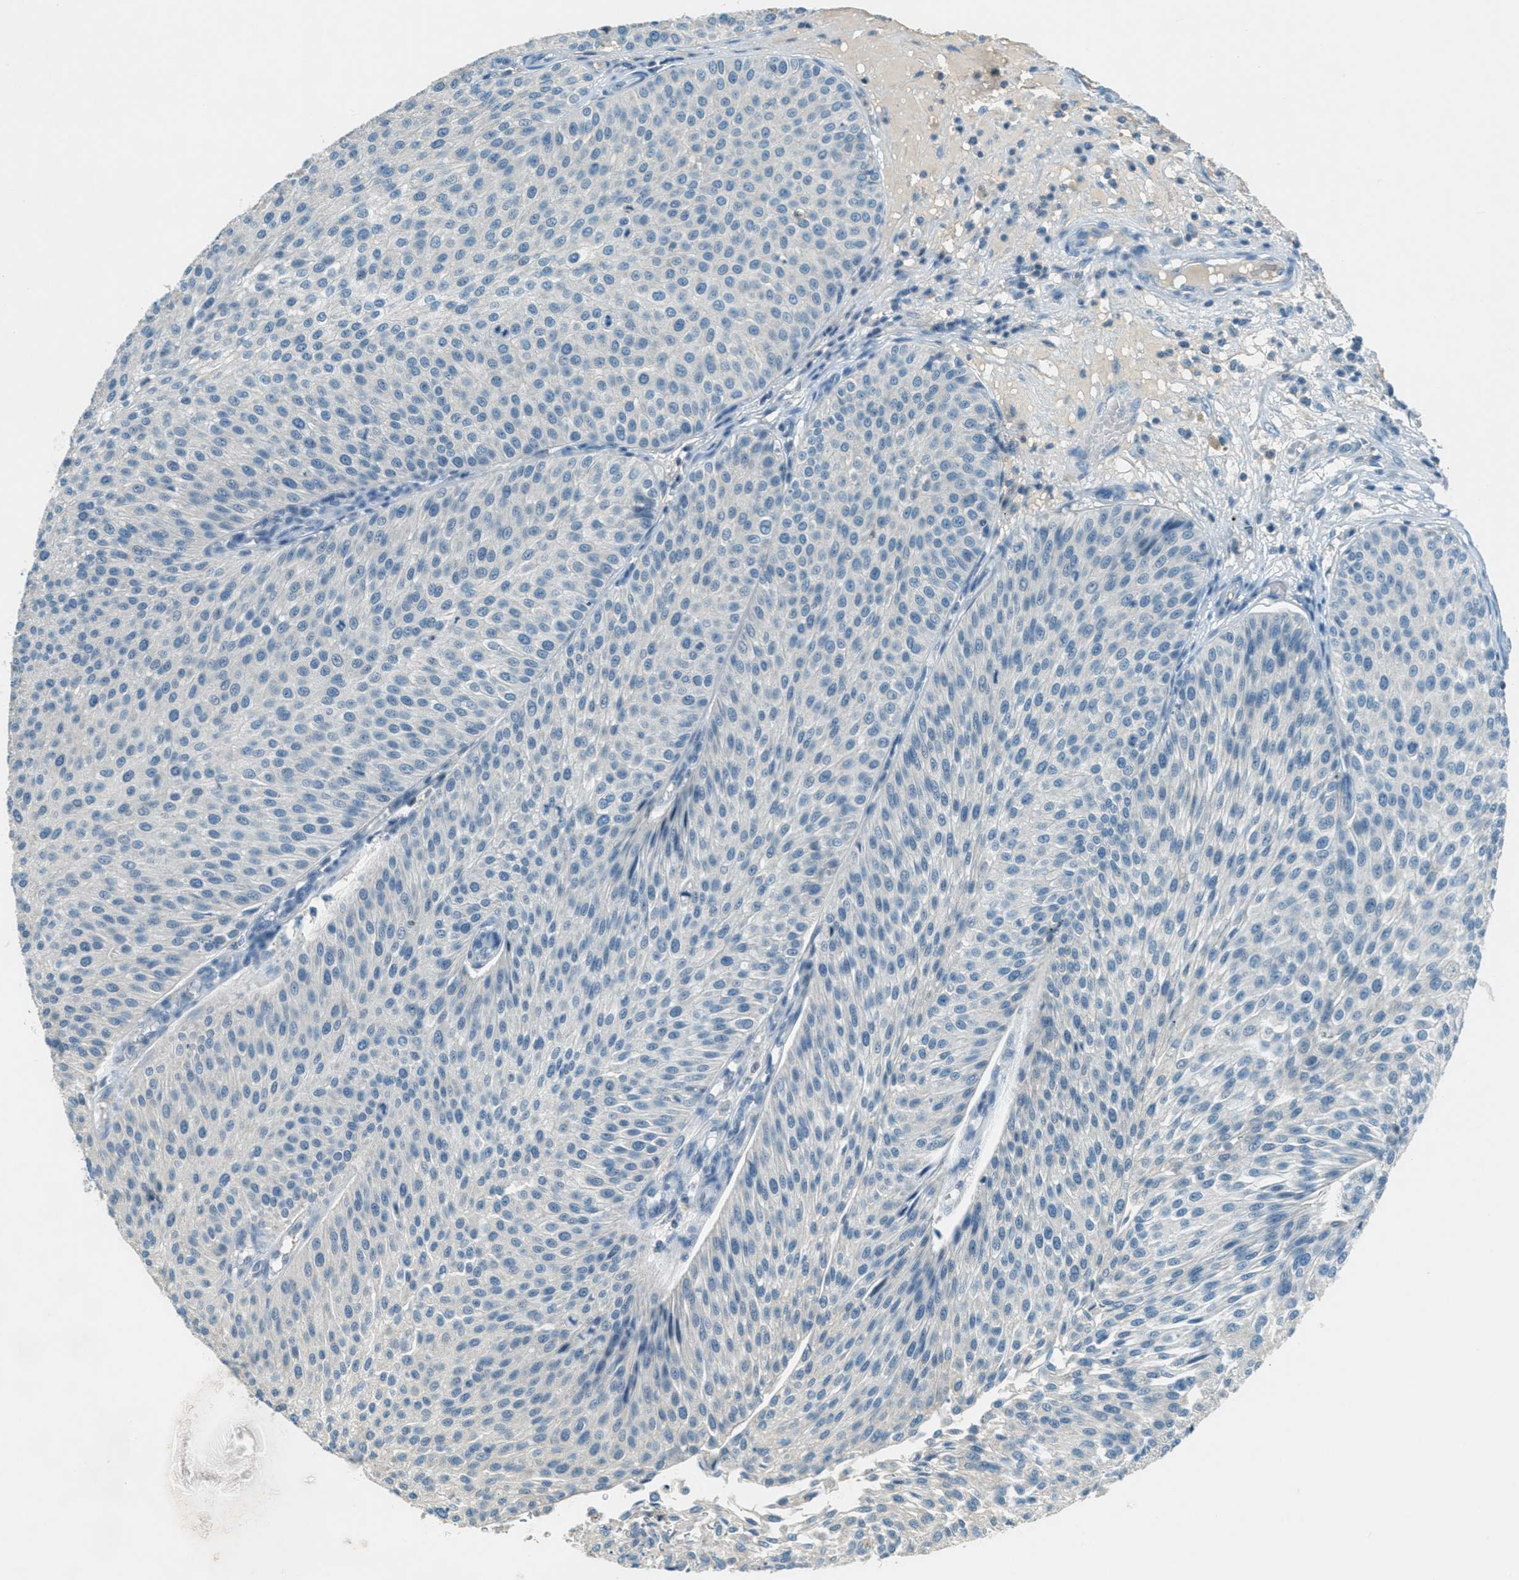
{"staining": {"intensity": "negative", "quantity": "none", "location": "none"}, "tissue": "urothelial cancer", "cell_type": "Tumor cells", "image_type": "cancer", "snomed": [{"axis": "morphology", "description": "Urothelial carcinoma, Low grade"}, {"axis": "topography", "description": "Smooth muscle"}, {"axis": "topography", "description": "Urinary bladder"}], "caption": "This is an IHC image of urothelial cancer. There is no positivity in tumor cells.", "gene": "MSLN", "patient": {"sex": "male", "age": 60}}